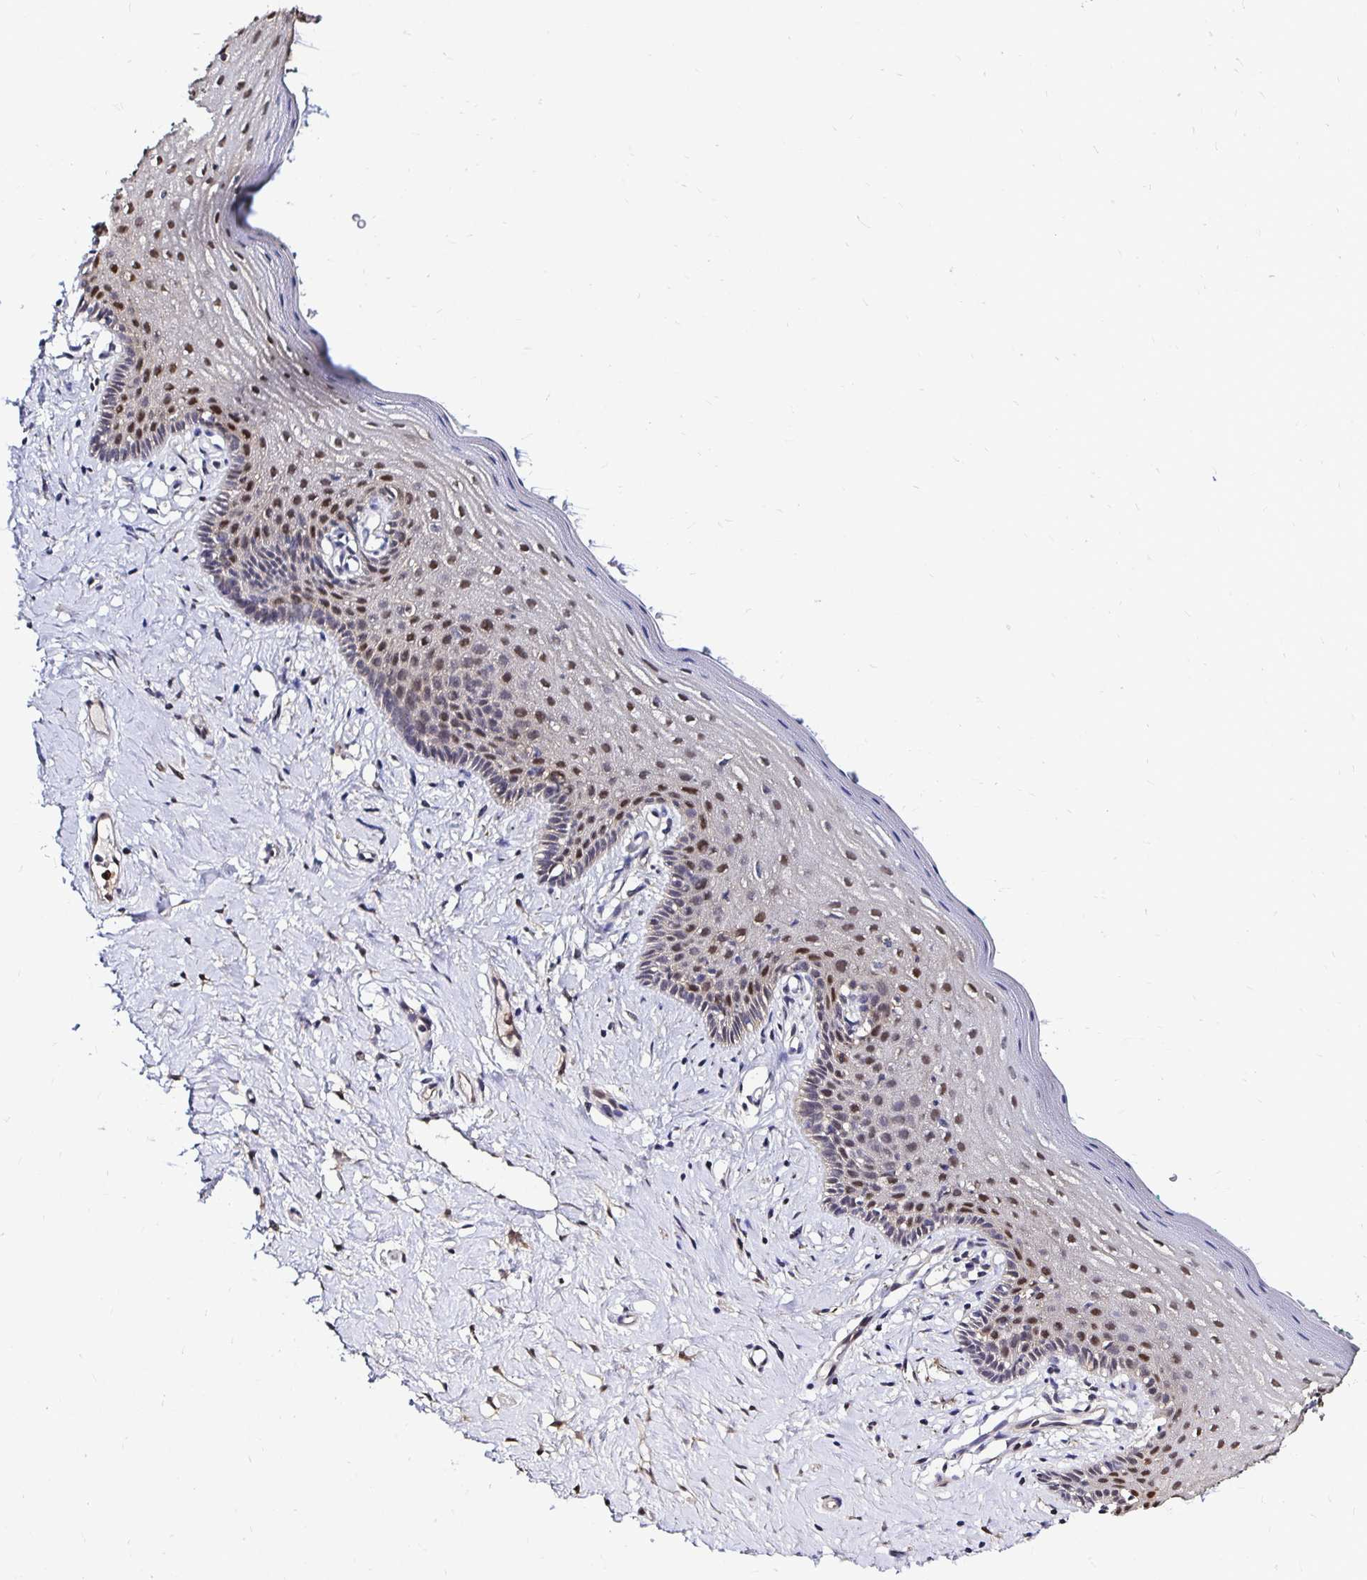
{"staining": {"intensity": "moderate", "quantity": "25%-75%", "location": "cytoplasmic/membranous,nuclear"}, "tissue": "vagina", "cell_type": "Squamous epithelial cells", "image_type": "normal", "snomed": [{"axis": "morphology", "description": "Normal tissue, NOS"}, {"axis": "topography", "description": "Vagina"}], "caption": "Protein staining by IHC demonstrates moderate cytoplasmic/membranous,nuclear staining in about 25%-75% of squamous epithelial cells in benign vagina. (DAB IHC, brown staining for protein, blue staining for nuclei).", "gene": "TXN", "patient": {"sex": "female", "age": 42}}